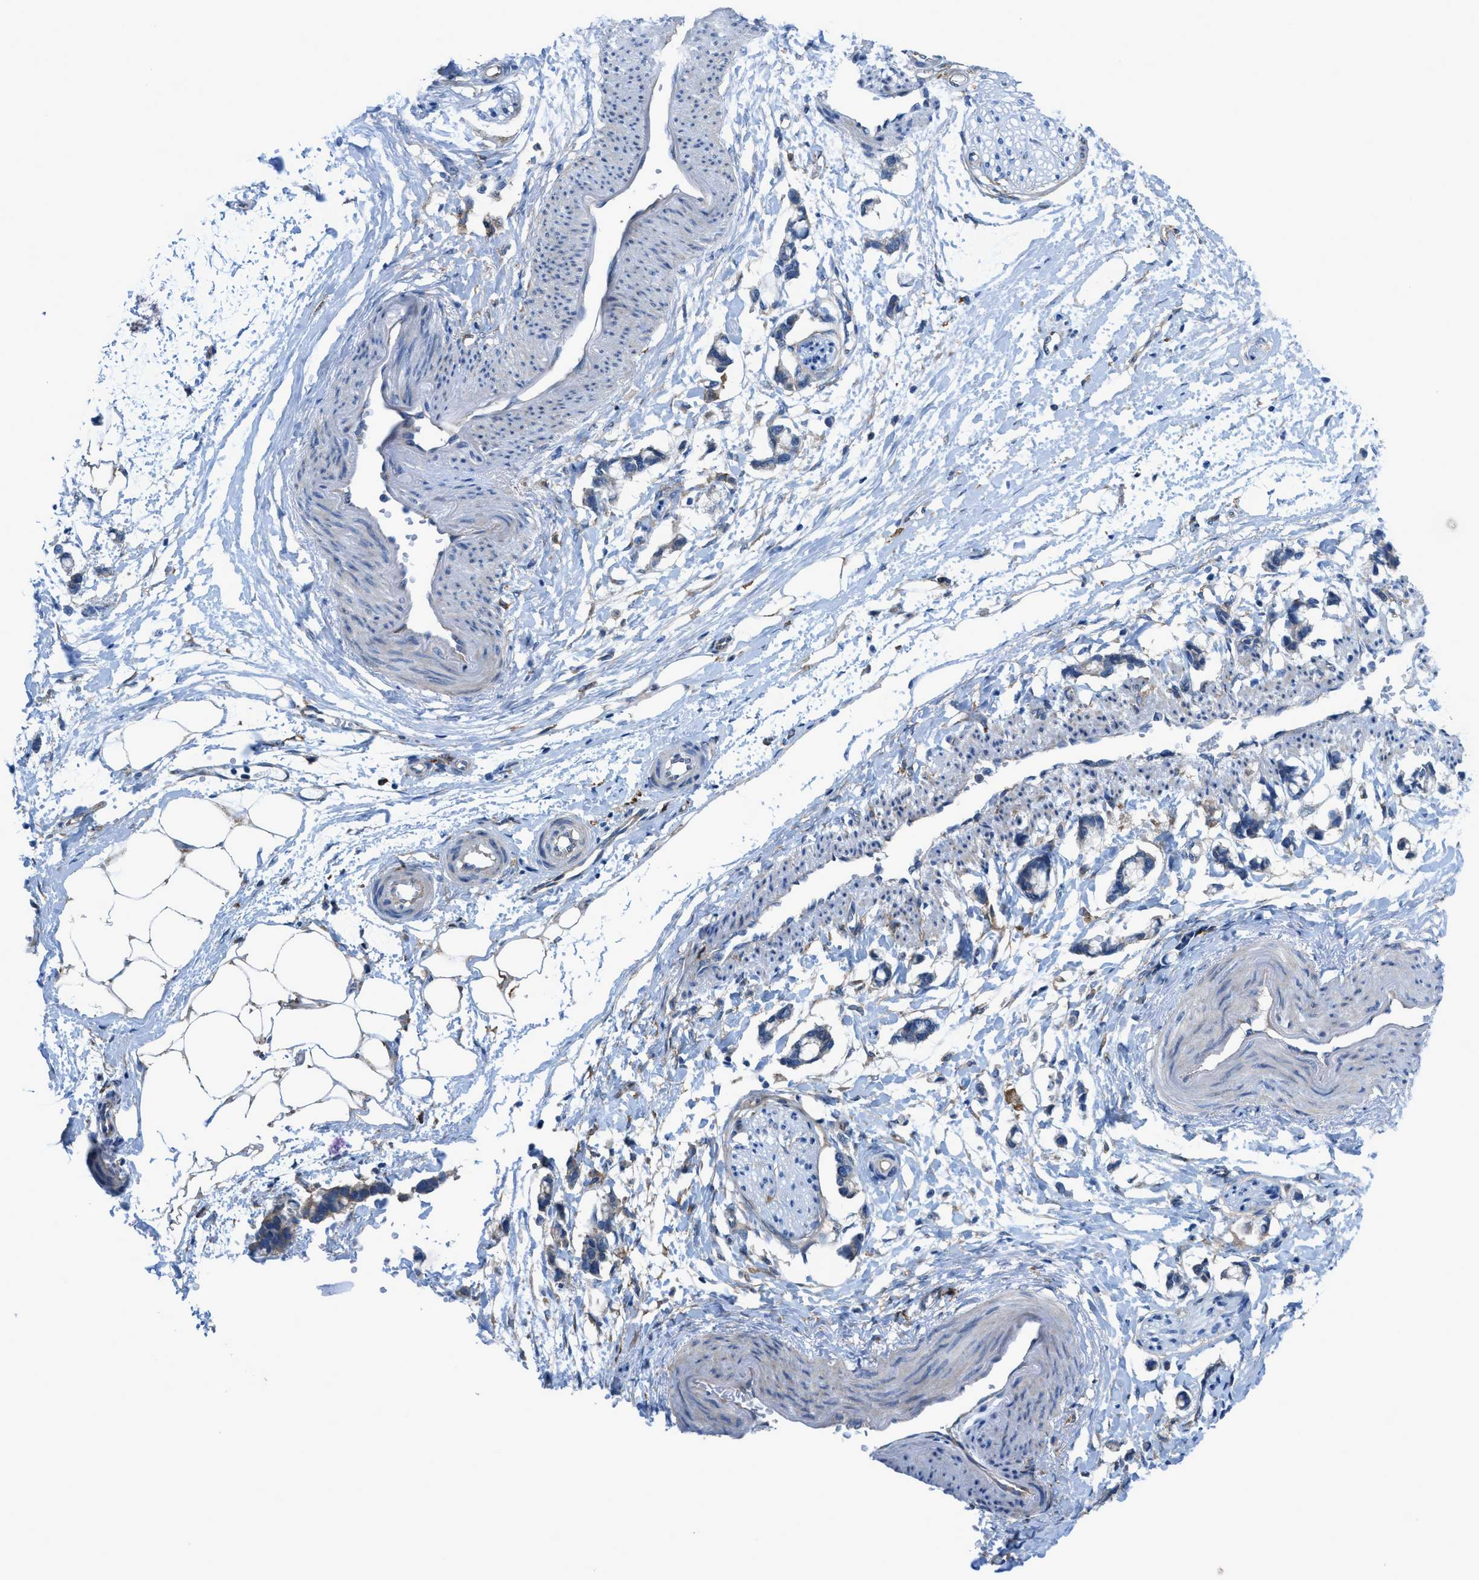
{"staining": {"intensity": "moderate", "quantity": "<25%", "location": "cytoplasmic/membranous"}, "tissue": "adipose tissue", "cell_type": "Adipocytes", "image_type": "normal", "snomed": [{"axis": "morphology", "description": "Normal tissue, NOS"}, {"axis": "morphology", "description": "Adenocarcinoma, NOS"}, {"axis": "topography", "description": "Colon"}, {"axis": "topography", "description": "Peripheral nerve tissue"}], "caption": "High-power microscopy captured an IHC micrograph of benign adipose tissue, revealing moderate cytoplasmic/membranous staining in approximately <25% of adipocytes.", "gene": "EGFR", "patient": {"sex": "male", "age": 14}}